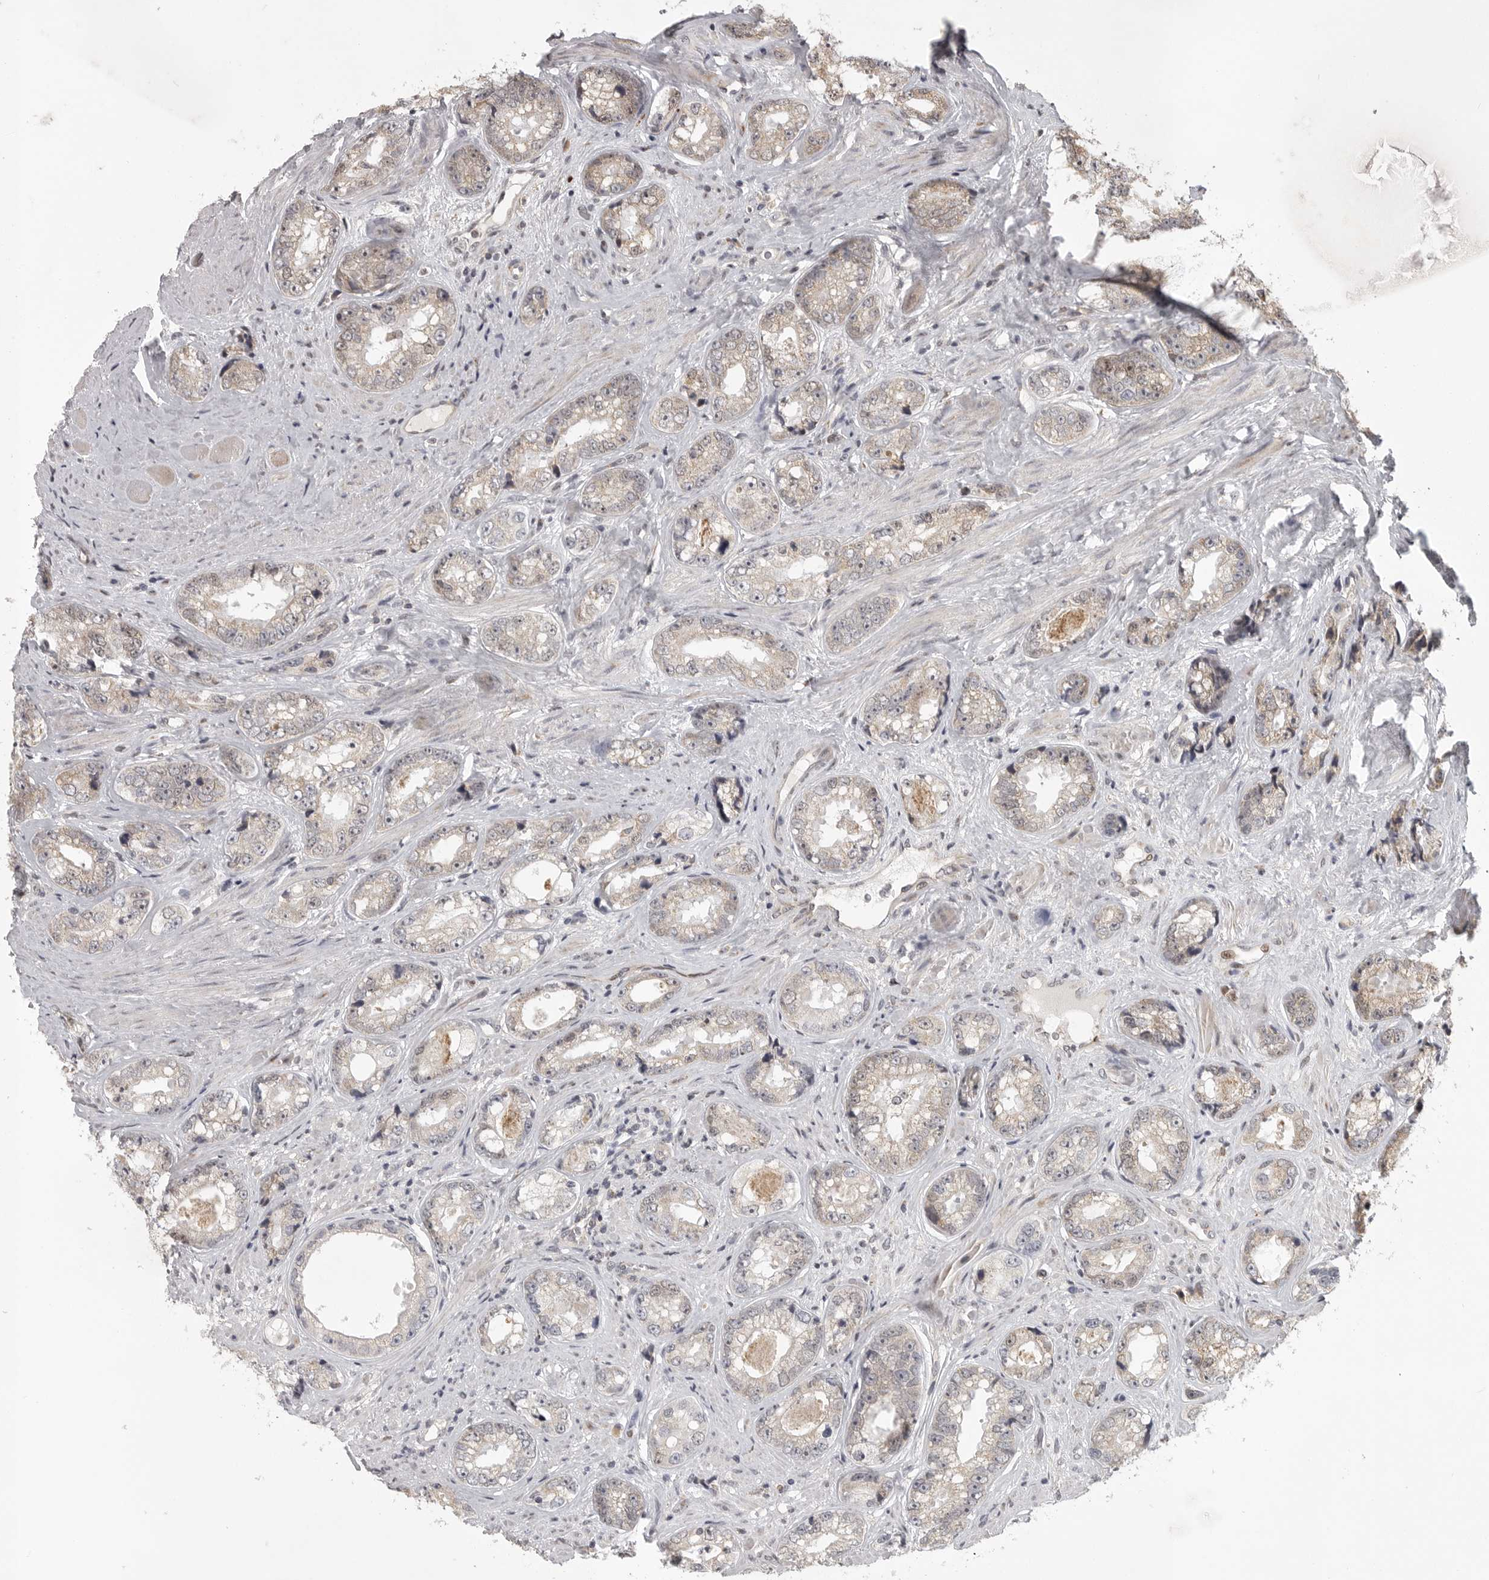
{"staining": {"intensity": "negative", "quantity": "none", "location": "none"}, "tissue": "prostate cancer", "cell_type": "Tumor cells", "image_type": "cancer", "snomed": [{"axis": "morphology", "description": "Adenocarcinoma, High grade"}, {"axis": "topography", "description": "Prostate"}], "caption": "Immunohistochemical staining of human prostate high-grade adenocarcinoma displays no significant positivity in tumor cells.", "gene": "POLE2", "patient": {"sex": "male", "age": 61}}